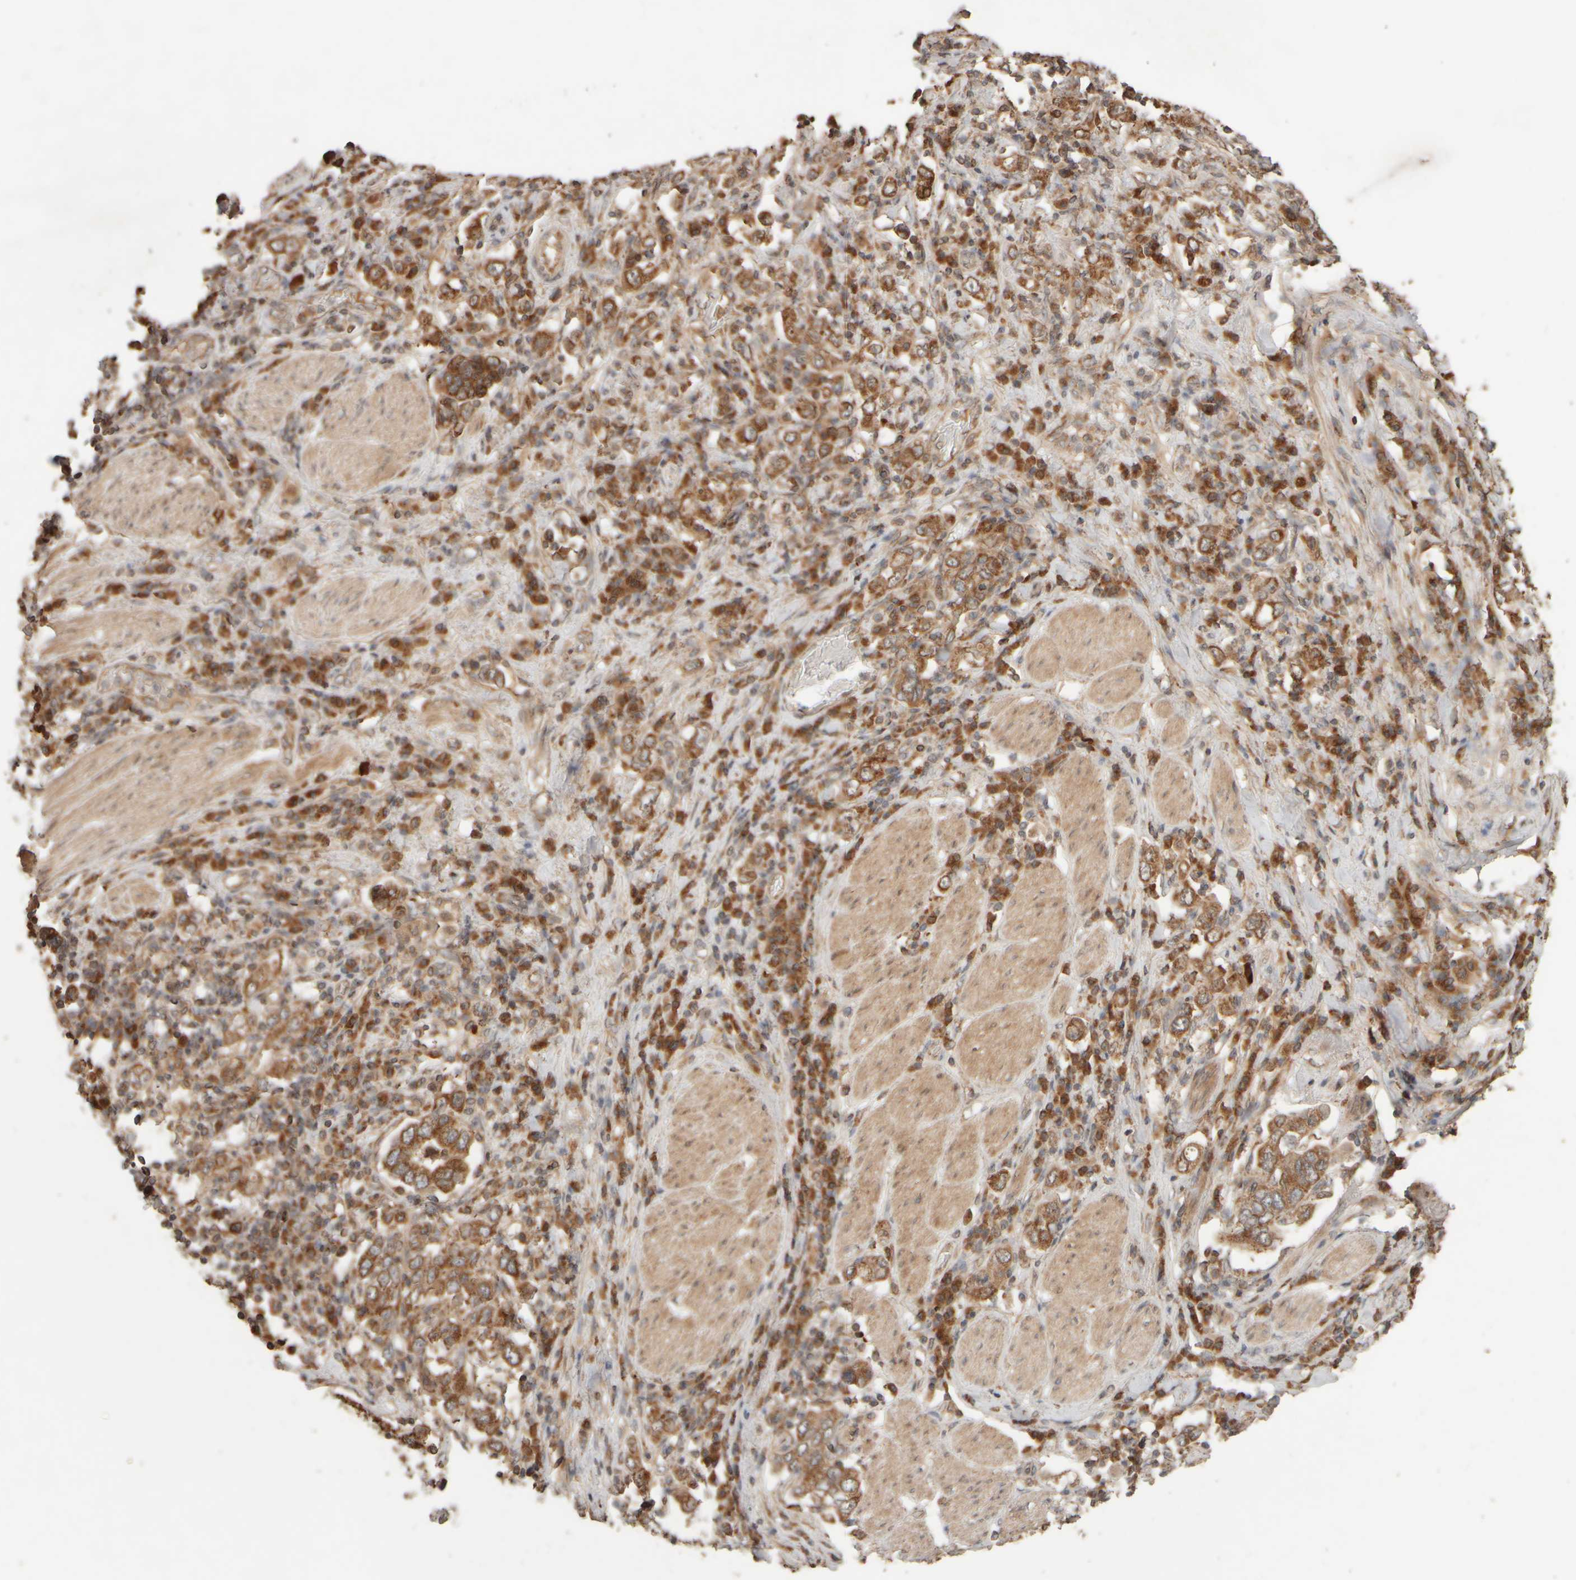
{"staining": {"intensity": "strong", "quantity": ">75%", "location": "cytoplasmic/membranous"}, "tissue": "stomach cancer", "cell_type": "Tumor cells", "image_type": "cancer", "snomed": [{"axis": "morphology", "description": "Adenocarcinoma, NOS"}, {"axis": "topography", "description": "Stomach, upper"}], "caption": "Immunohistochemistry (IHC) histopathology image of neoplastic tissue: human stomach cancer (adenocarcinoma) stained using IHC displays high levels of strong protein expression localized specifically in the cytoplasmic/membranous of tumor cells, appearing as a cytoplasmic/membranous brown color.", "gene": "EIF2B3", "patient": {"sex": "male", "age": 62}}